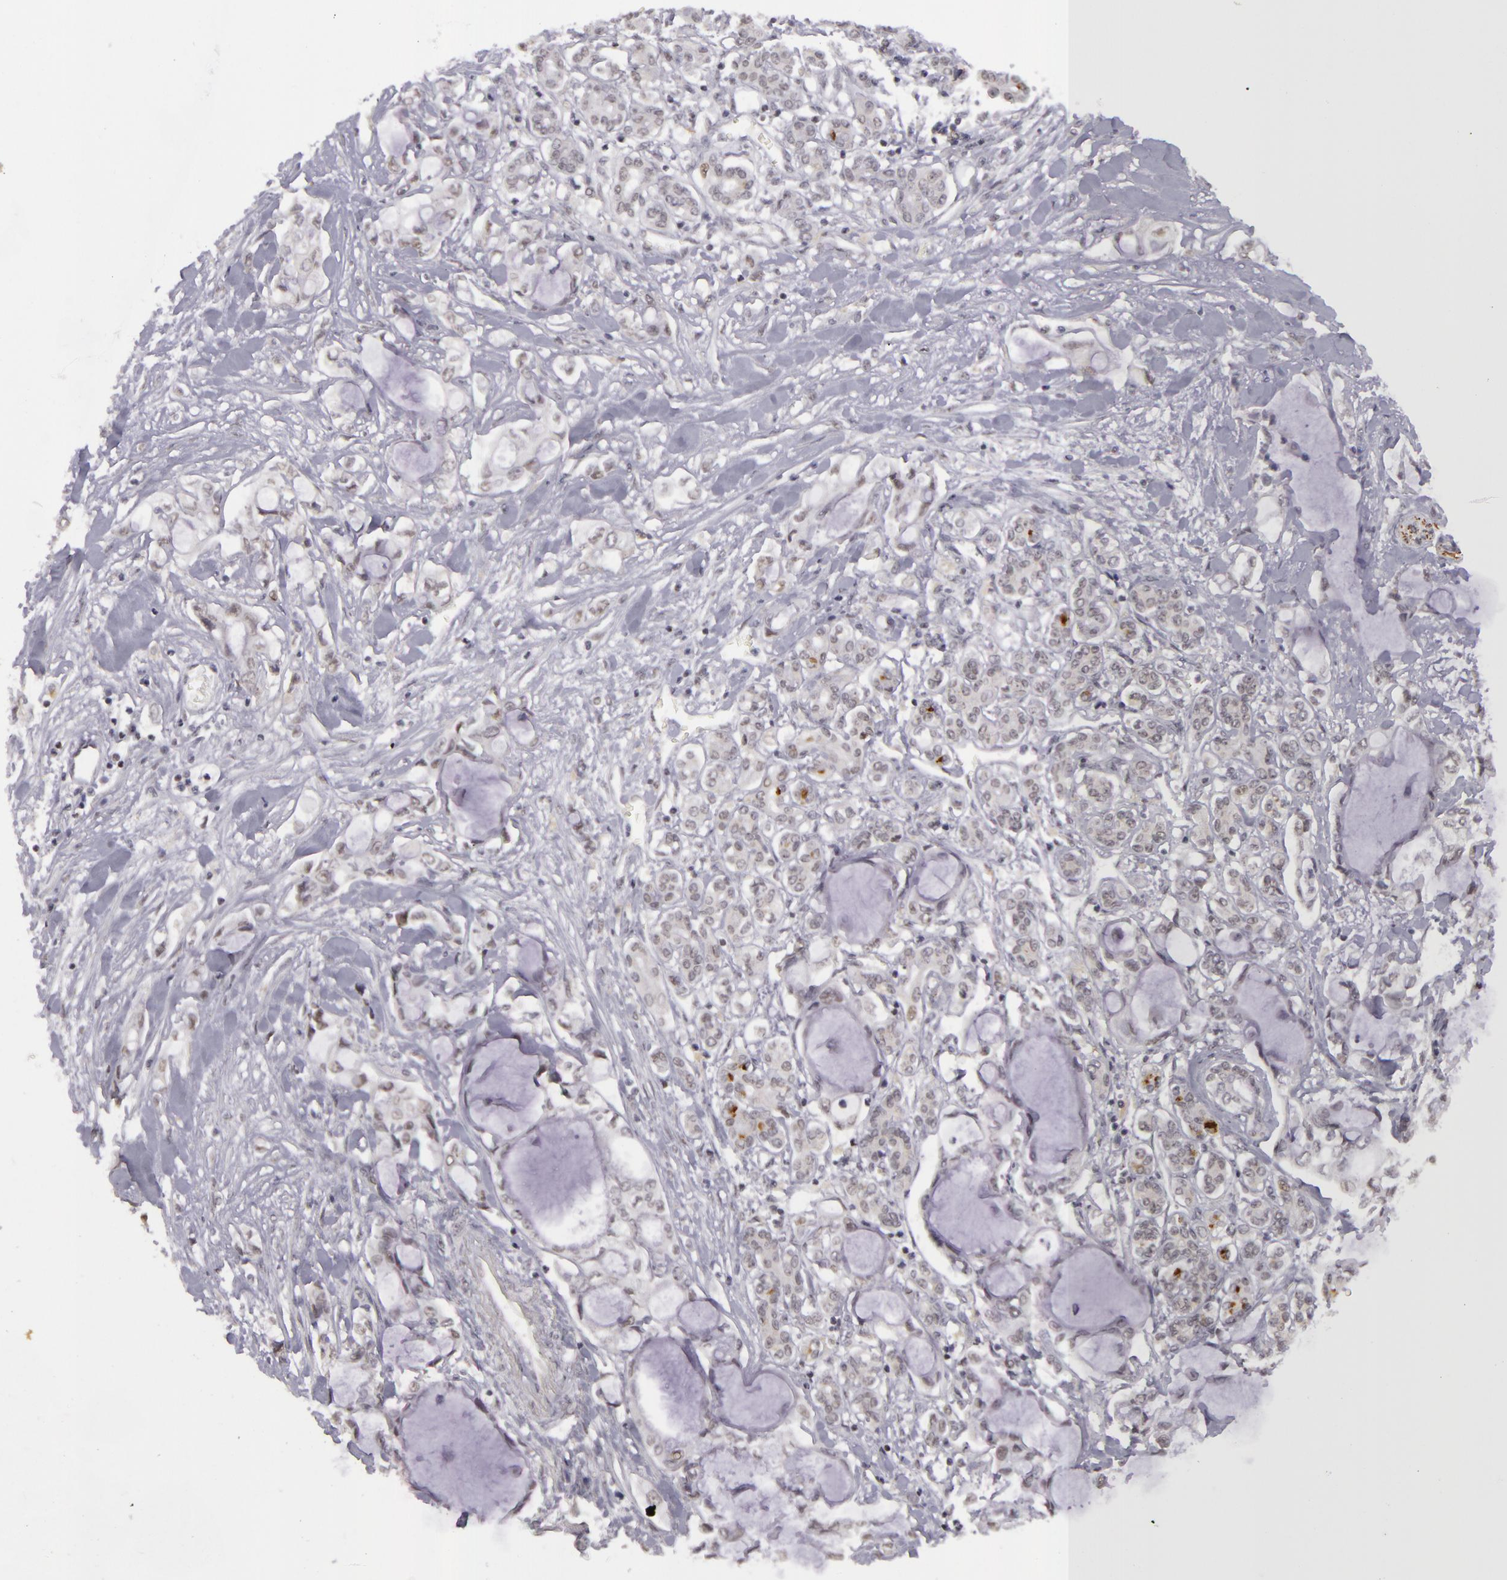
{"staining": {"intensity": "negative", "quantity": "none", "location": "none"}, "tissue": "pancreatic cancer", "cell_type": "Tumor cells", "image_type": "cancer", "snomed": [{"axis": "morphology", "description": "Adenocarcinoma, NOS"}, {"axis": "topography", "description": "Pancreas"}], "caption": "This is an immunohistochemistry micrograph of adenocarcinoma (pancreatic). There is no positivity in tumor cells.", "gene": "RRP7A", "patient": {"sex": "female", "age": 70}}